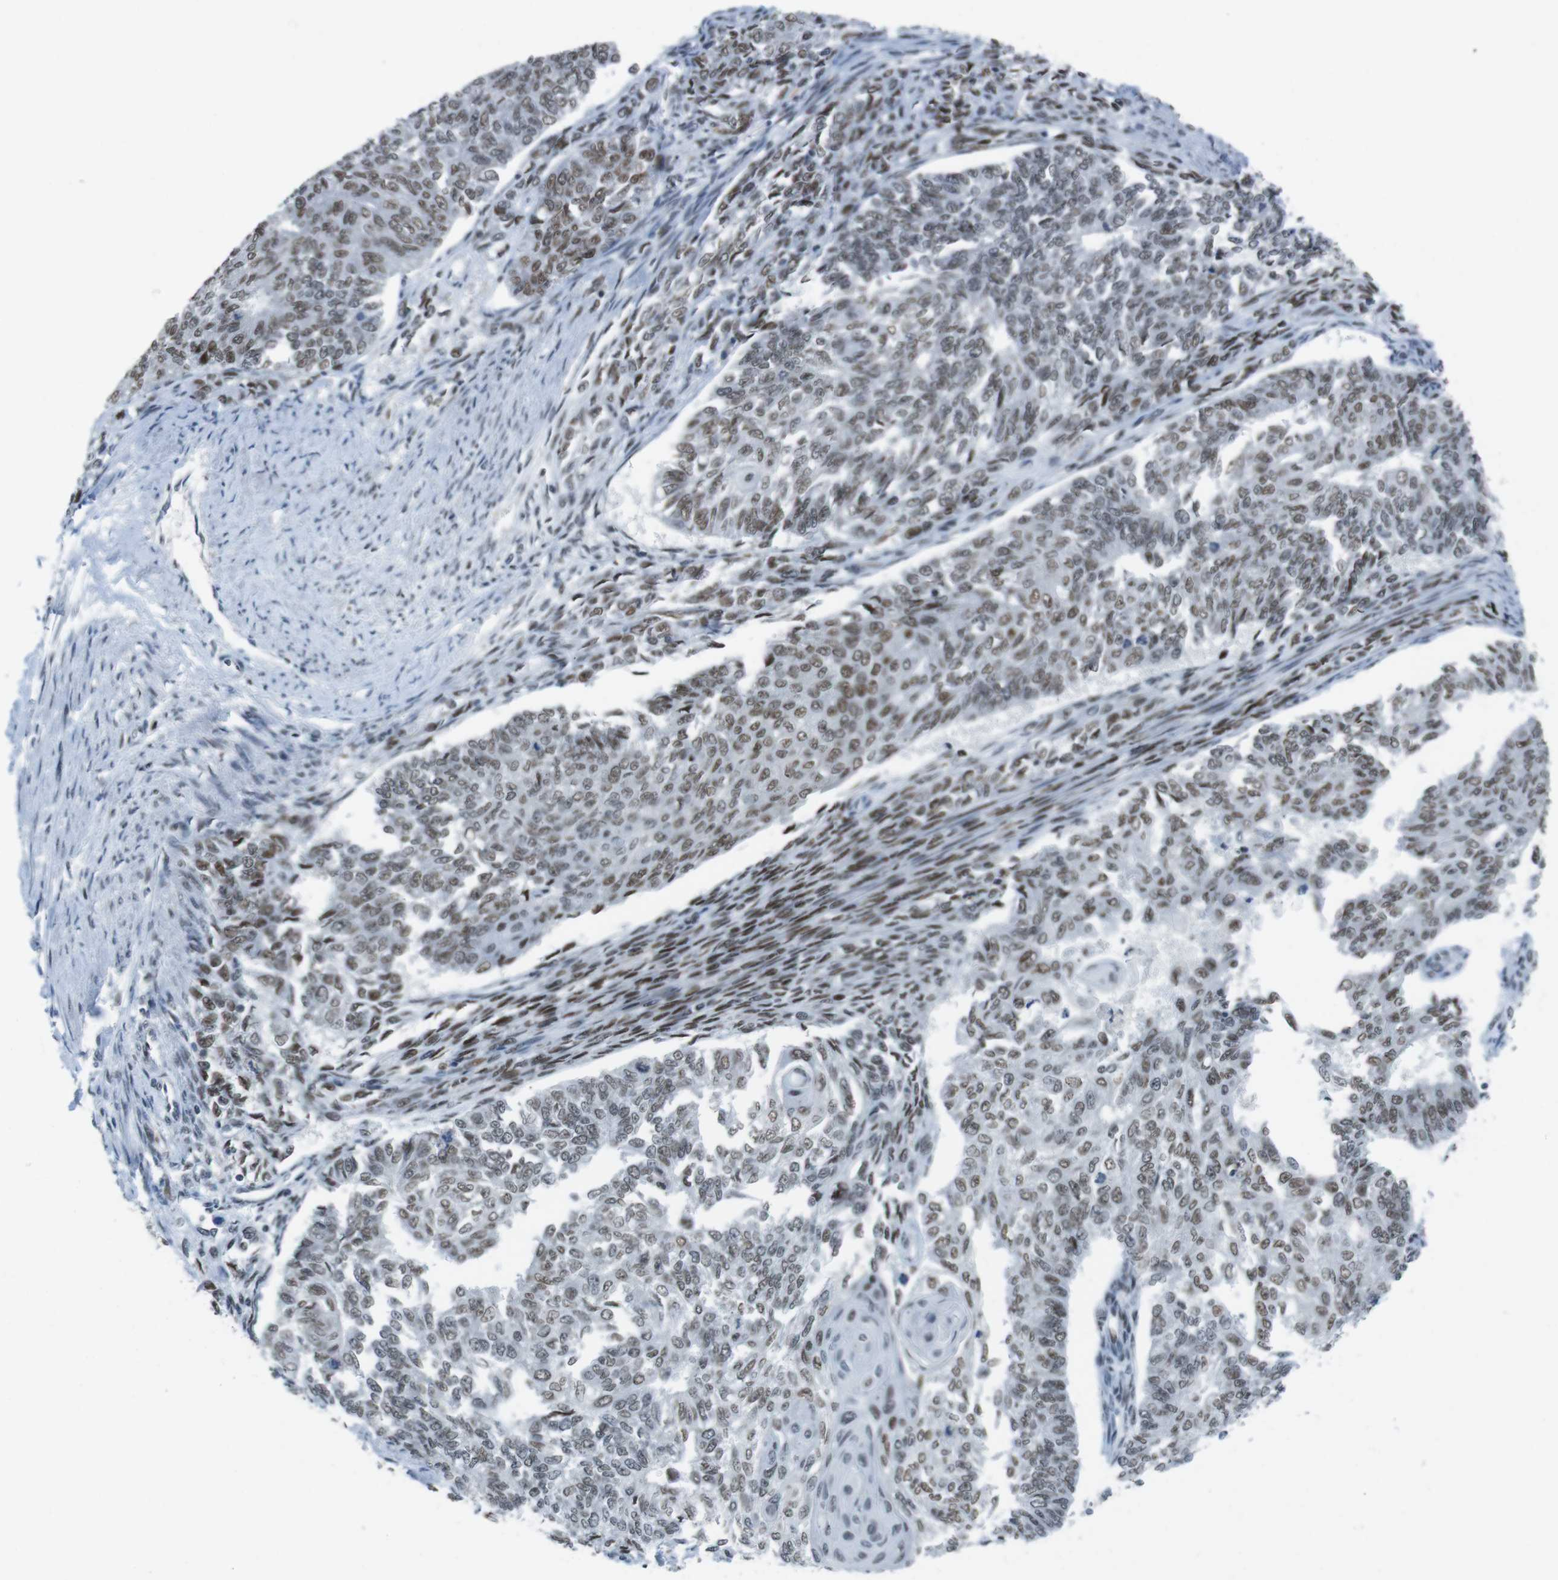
{"staining": {"intensity": "moderate", "quantity": ">75%", "location": "cytoplasmic/membranous,nuclear"}, "tissue": "endometrial cancer", "cell_type": "Tumor cells", "image_type": "cancer", "snomed": [{"axis": "morphology", "description": "Adenocarcinoma, NOS"}, {"axis": "topography", "description": "Endometrium"}], "caption": "IHC photomicrograph of neoplastic tissue: human endometrial cancer (adenocarcinoma) stained using immunohistochemistry (IHC) exhibits medium levels of moderate protein expression localized specifically in the cytoplasmic/membranous and nuclear of tumor cells, appearing as a cytoplasmic/membranous and nuclear brown color.", "gene": "MAD1L1", "patient": {"sex": "female", "age": 32}}